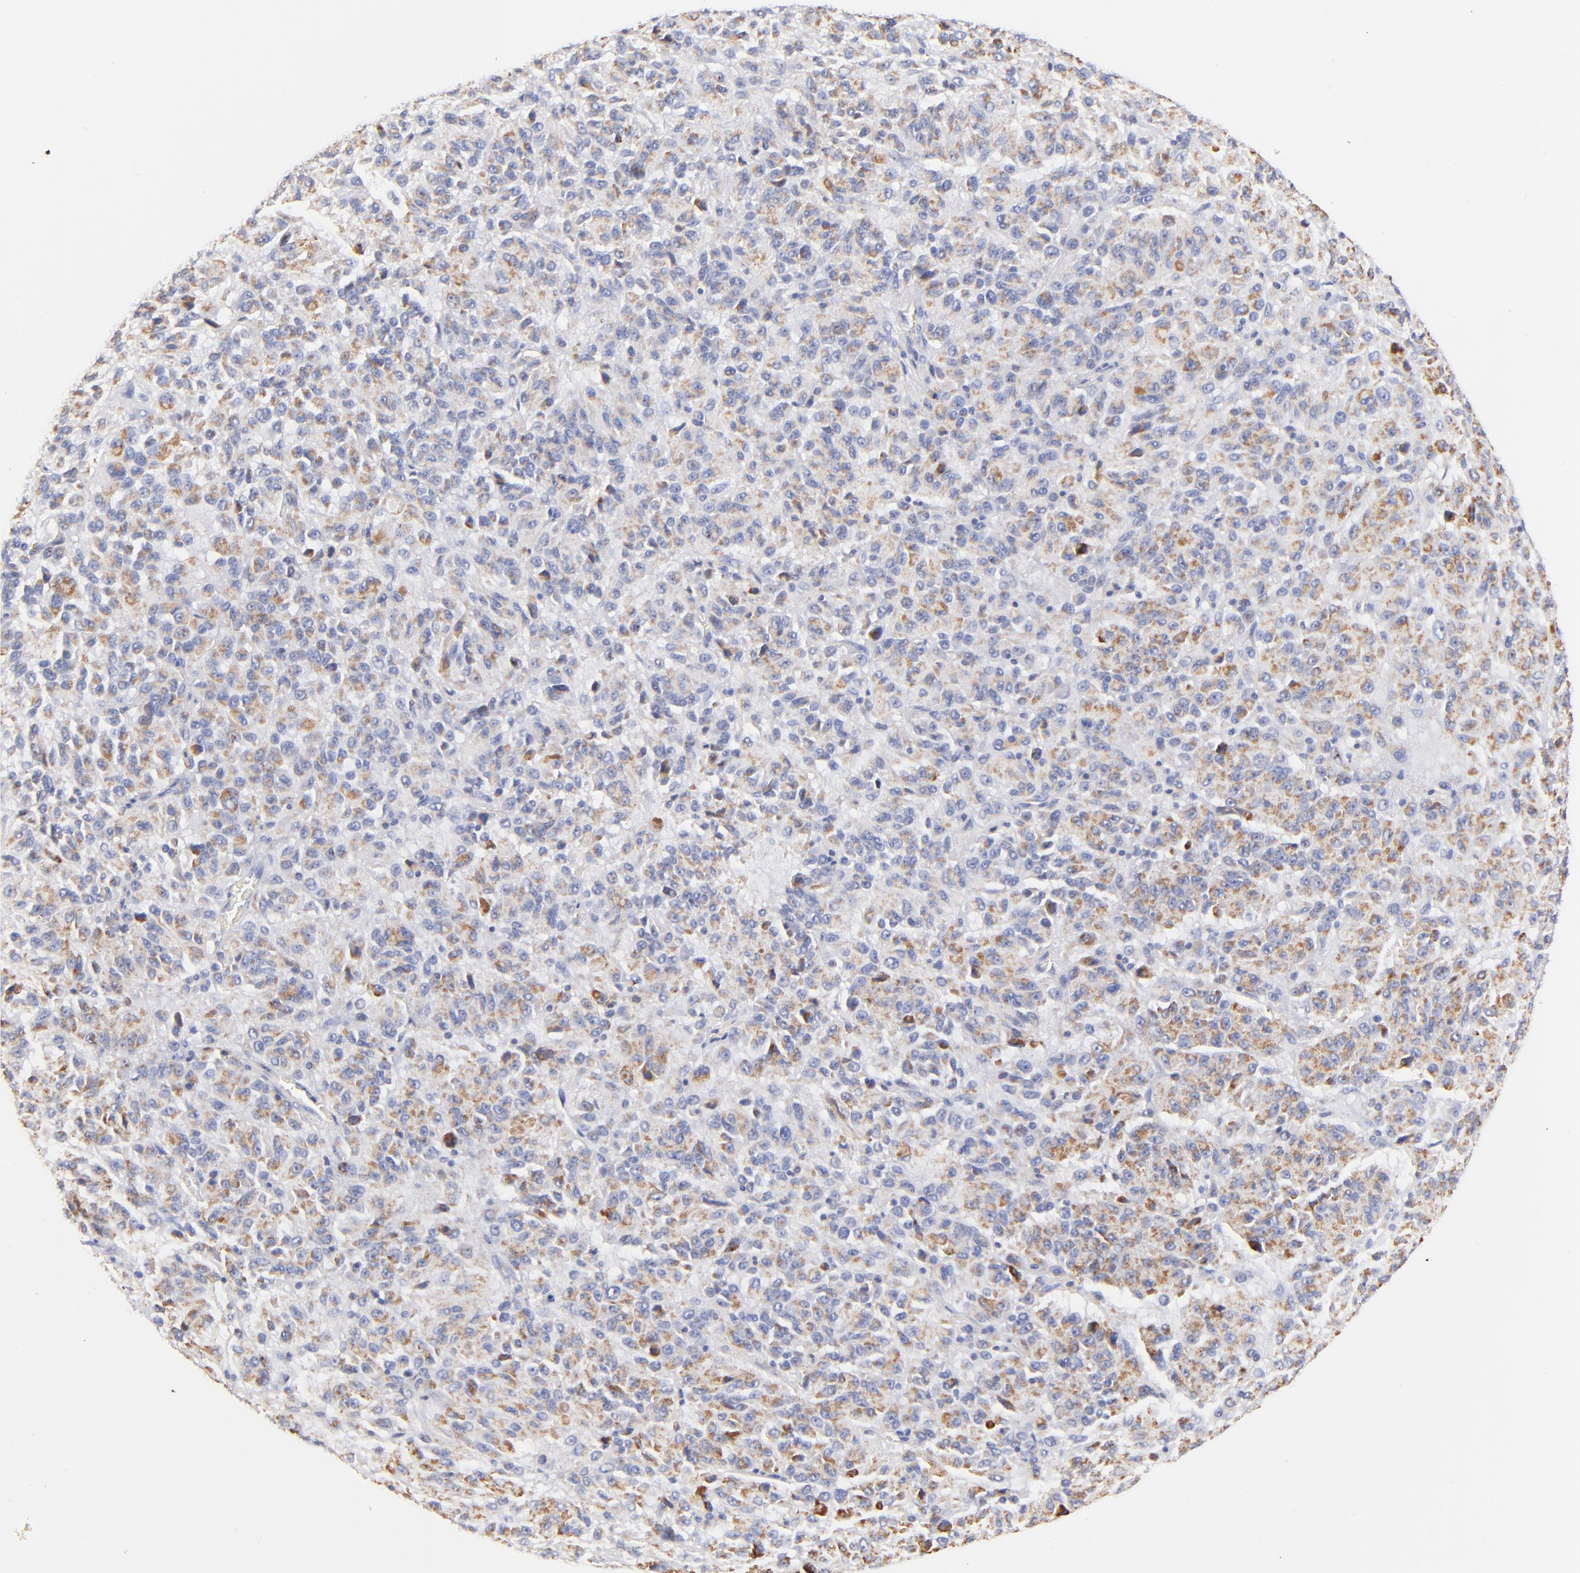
{"staining": {"intensity": "moderate", "quantity": ">75%", "location": "cytoplasmic/membranous"}, "tissue": "melanoma", "cell_type": "Tumor cells", "image_type": "cancer", "snomed": [{"axis": "morphology", "description": "Malignant melanoma, Metastatic site"}, {"axis": "topography", "description": "Lung"}], "caption": "This is a micrograph of immunohistochemistry staining of malignant melanoma (metastatic site), which shows moderate positivity in the cytoplasmic/membranous of tumor cells.", "gene": "IGLV7-43", "patient": {"sex": "male", "age": 64}}